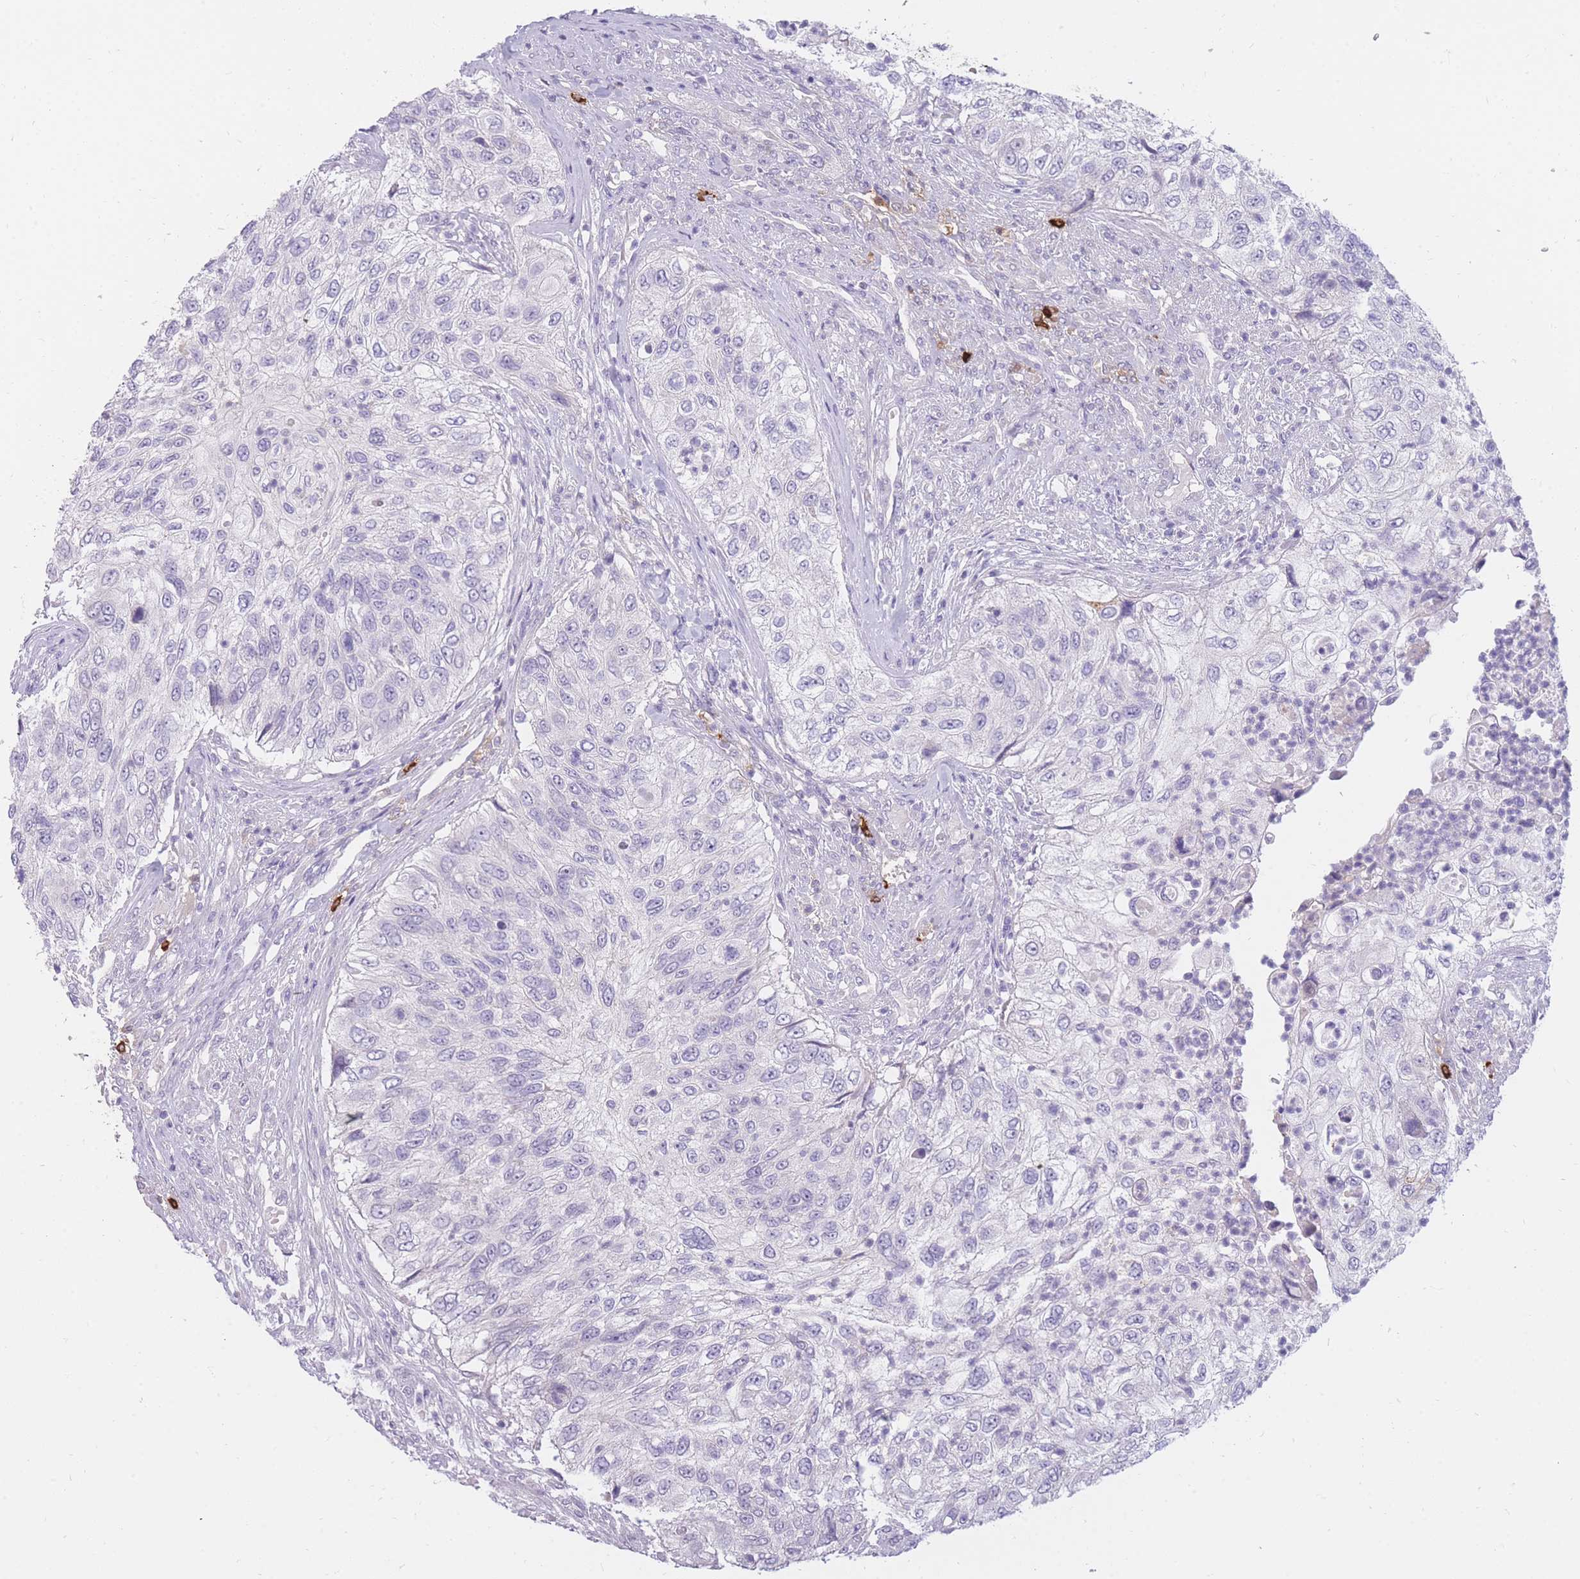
{"staining": {"intensity": "negative", "quantity": "none", "location": "none"}, "tissue": "urothelial cancer", "cell_type": "Tumor cells", "image_type": "cancer", "snomed": [{"axis": "morphology", "description": "Urothelial carcinoma, High grade"}, {"axis": "topography", "description": "Urinary bladder"}], "caption": "An immunohistochemistry (IHC) micrograph of high-grade urothelial carcinoma is shown. There is no staining in tumor cells of high-grade urothelial carcinoma. (IHC, brightfield microscopy, high magnification).", "gene": "TPSD1", "patient": {"sex": "female", "age": 60}}